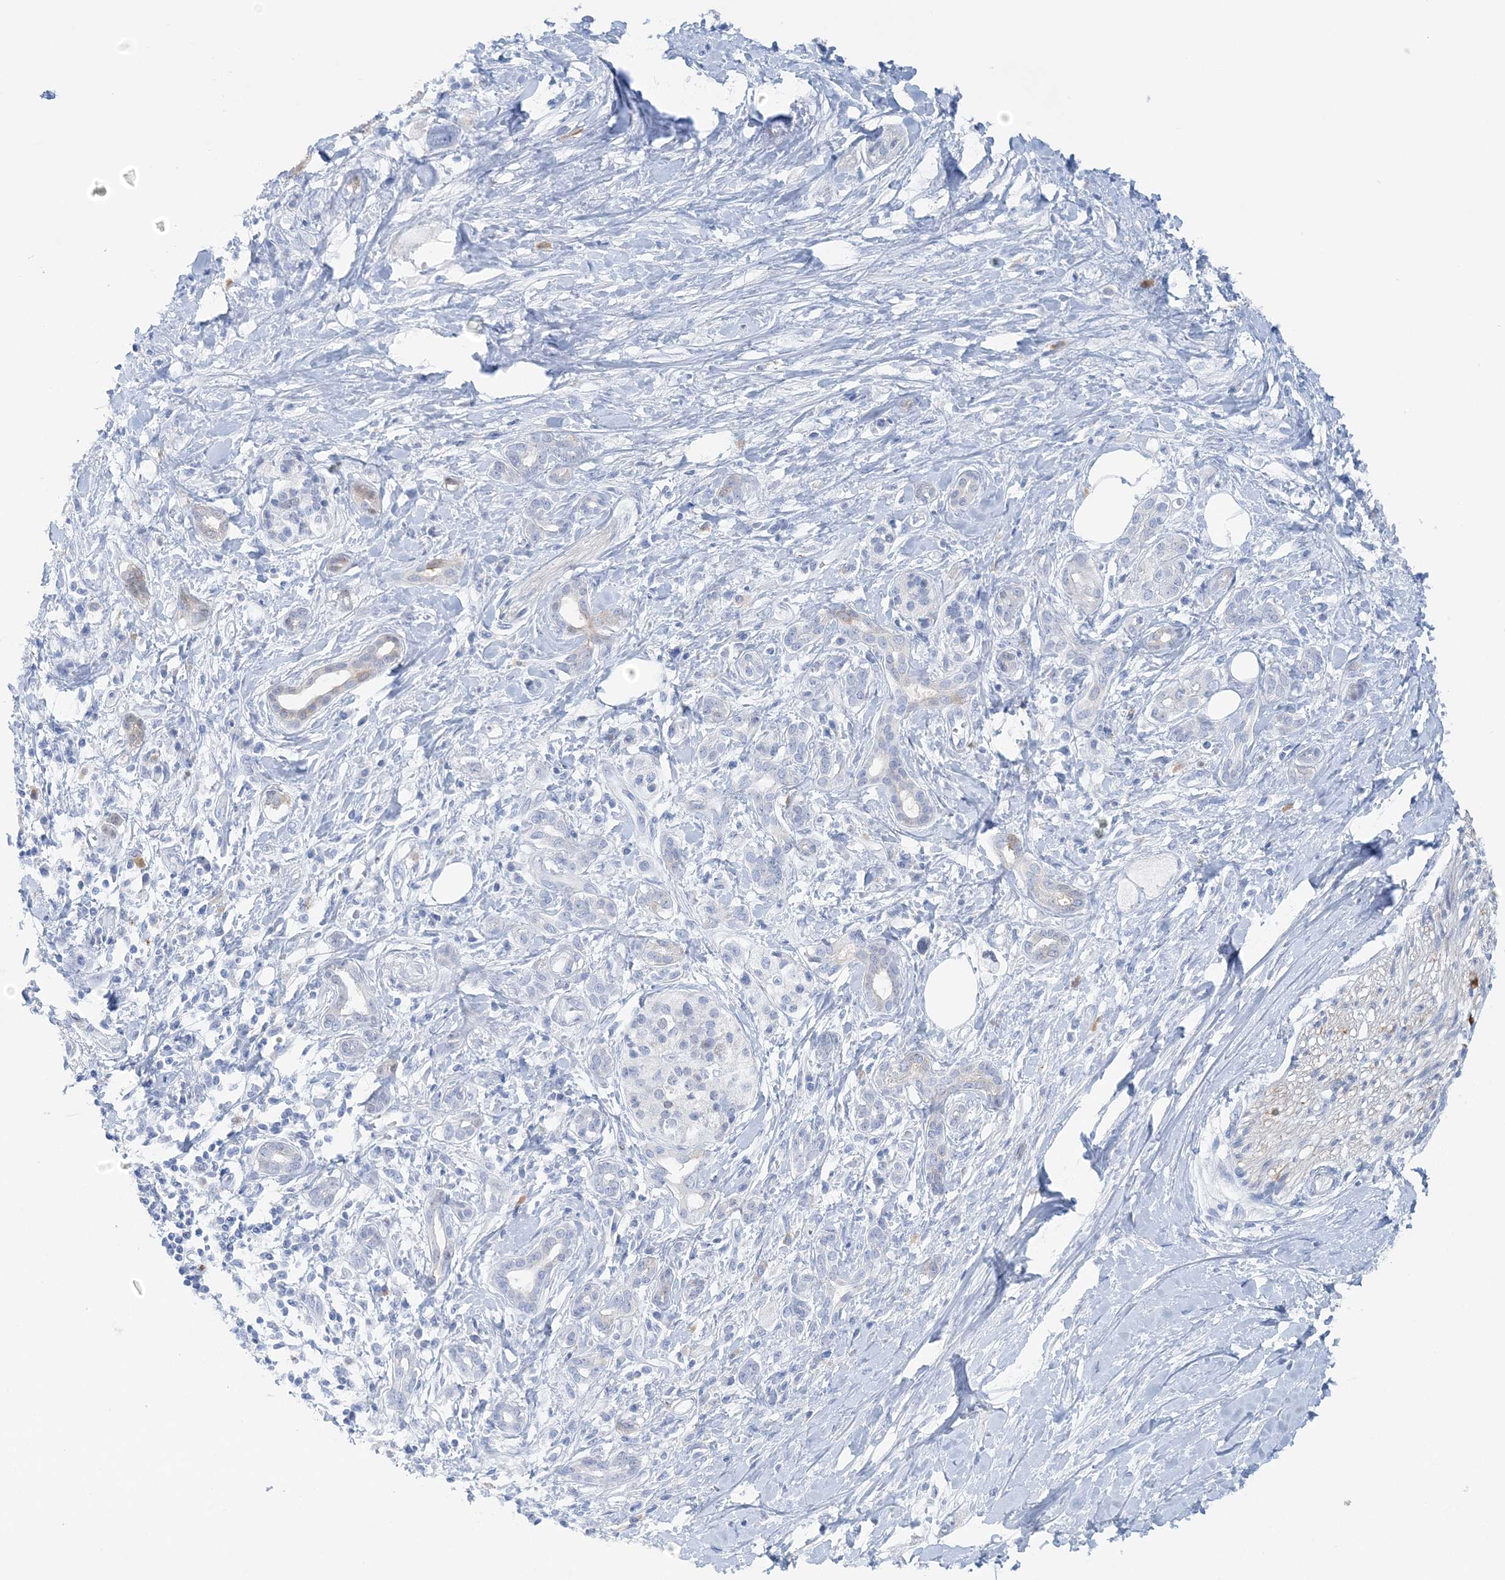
{"staining": {"intensity": "negative", "quantity": "none", "location": "none"}, "tissue": "pancreatic cancer", "cell_type": "Tumor cells", "image_type": "cancer", "snomed": [{"axis": "morphology", "description": "Adenocarcinoma, NOS"}, {"axis": "topography", "description": "Pancreas"}], "caption": "This is an immunohistochemistry photomicrograph of human adenocarcinoma (pancreatic). There is no positivity in tumor cells.", "gene": "HMGCS1", "patient": {"sex": "female", "age": 56}}